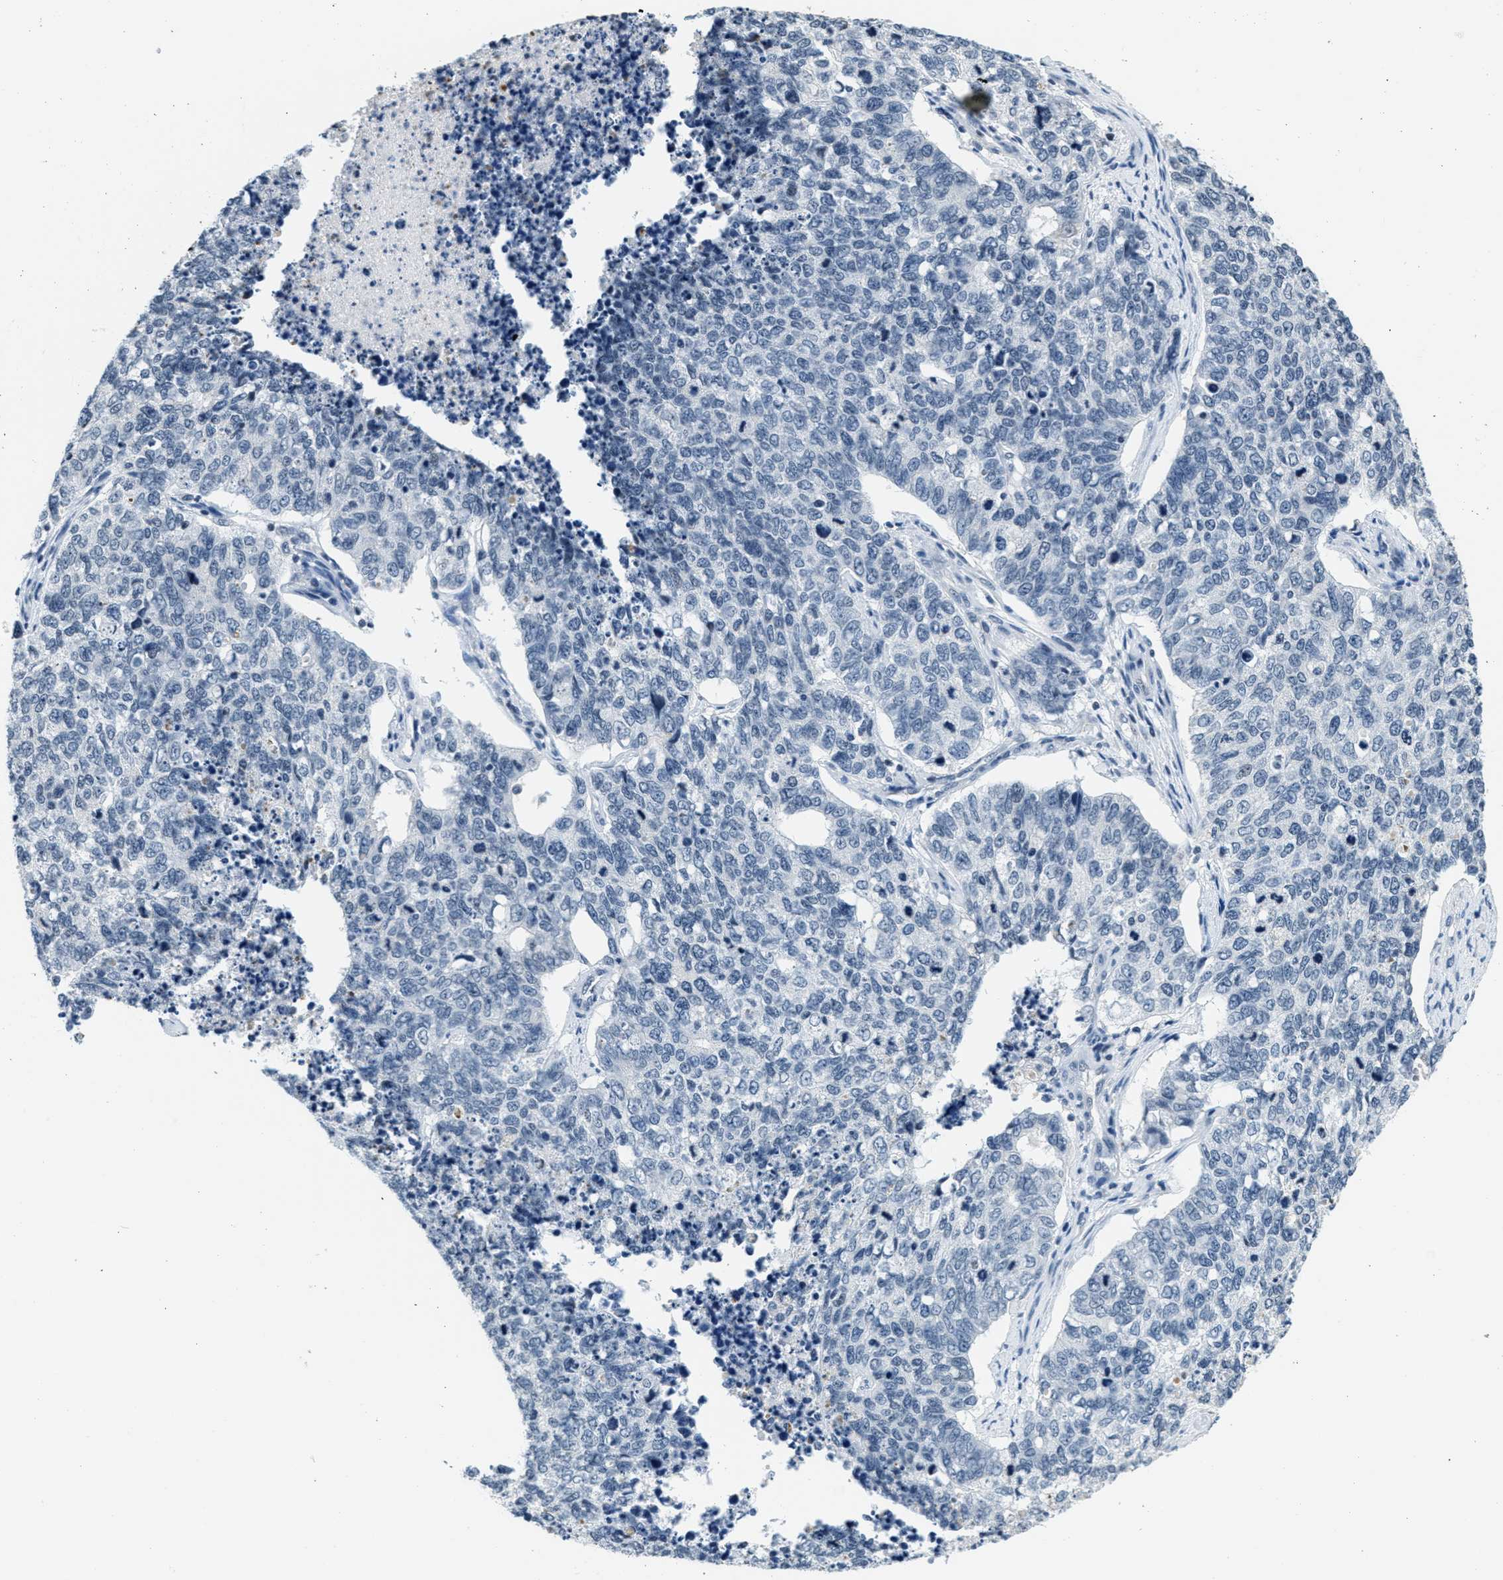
{"staining": {"intensity": "negative", "quantity": "none", "location": "none"}, "tissue": "cervical cancer", "cell_type": "Tumor cells", "image_type": "cancer", "snomed": [{"axis": "morphology", "description": "Squamous cell carcinoma, NOS"}, {"axis": "topography", "description": "Cervix"}], "caption": "Squamous cell carcinoma (cervical) stained for a protein using immunohistochemistry reveals no positivity tumor cells.", "gene": "CA4", "patient": {"sex": "female", "age": 63}}